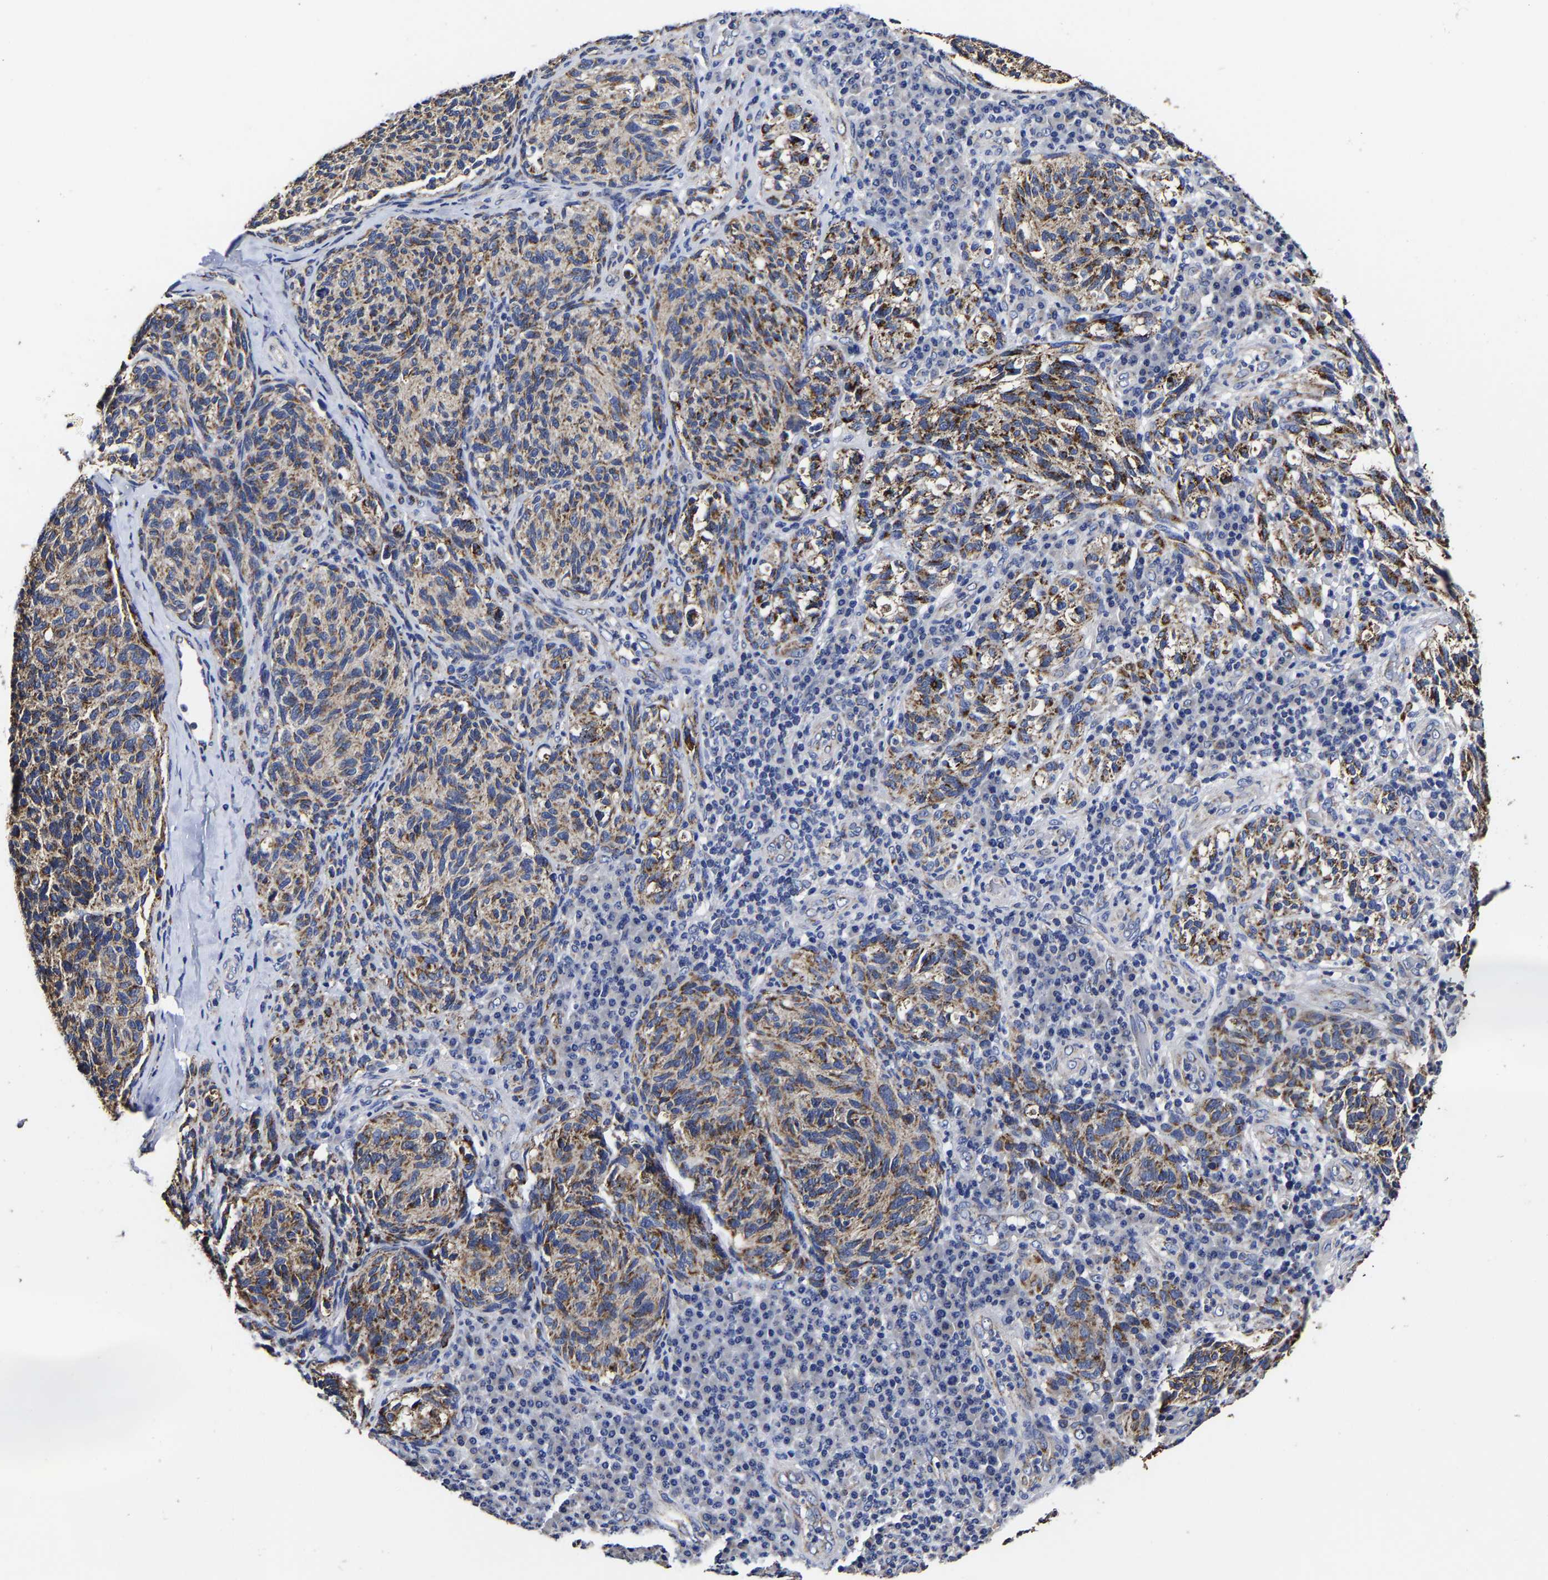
{"staining": {"intensity": "moderate", "quantity": ">75%", "location": "cytoplasmic/membranous"}, "tissue": "melanoma", "cell_type": "Tumor cells", "image_type": "cancer", "snomed": [{"axis": "morphology", "description": "Malignant melanoma, NOS"}, {"axis": "topography", "description": "Skin"}], "caption": "About >75% of tumor cells in malignant melanoma exhibit moderate cytoplasmic/membranous protein expression as visualized by brown immunohistochemical staining.", "gene": "AASS", "patient": {"sex": "female", "age": 73}}